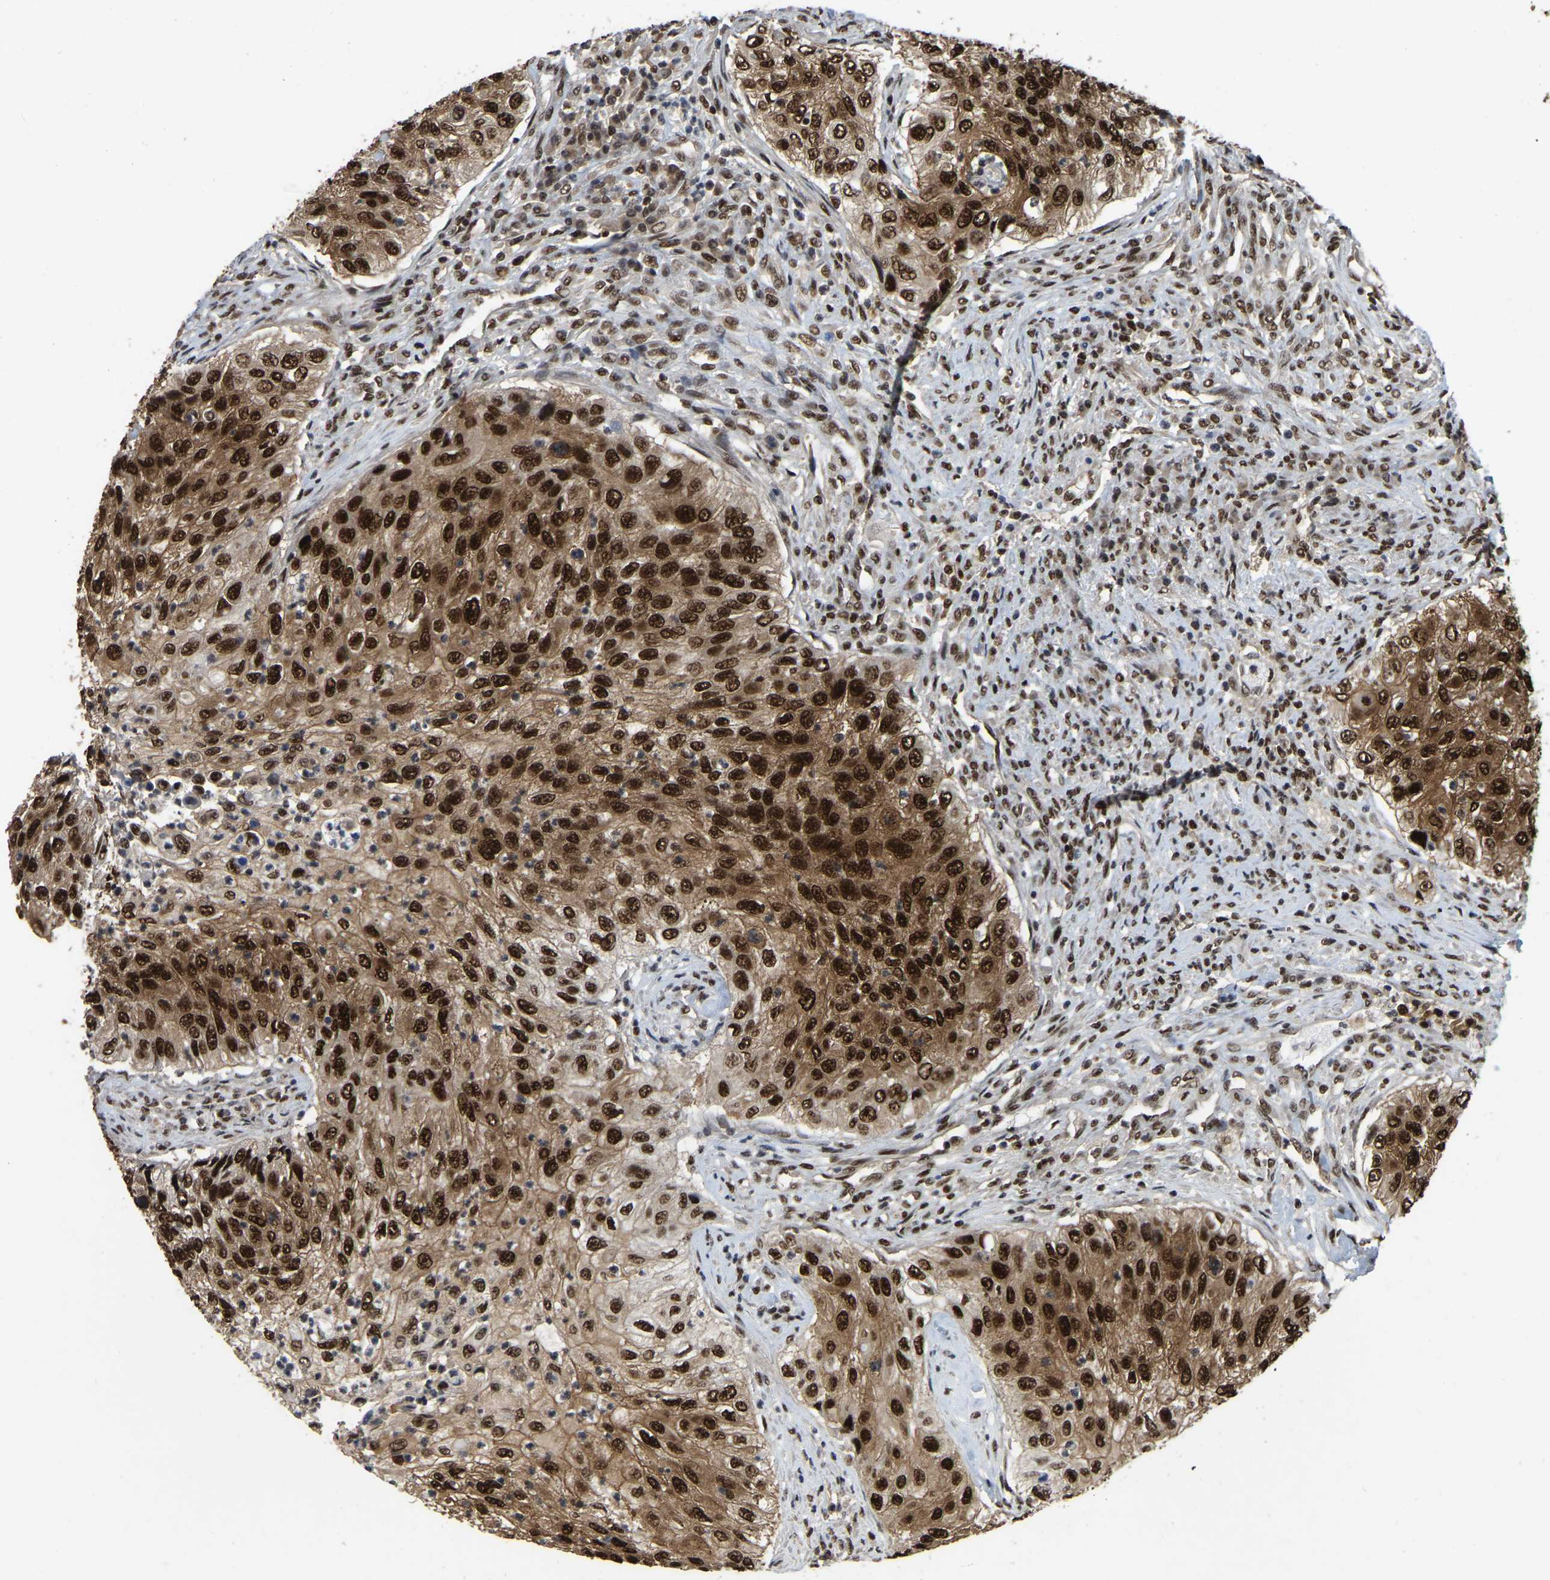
{"staining": {"intensity": "strong", "quantity": ">75%", "location": "nuclear"}, "tissue": "urothelial cancer", "cell_type": "Tumor cells", "image_type": "cancer", "snomed": [{"axis": "morphology", "description": "Urothelial carcinoma, High grade"}, {"axis": "topography", "description": "Urinary bladder"}], "caption": "Tumor cells exhibit strong nuclear positivity in approximately >75% of cells in high-grade urothelial carcinoma. The staining was performed using DAB (3,3'-diaminobenzidine) to visualize the protein expression in brown, while the nuclei were stained in blue with hematoxylin (Magnification: 20x).", "gene": "TBL1XR1", "patient": {"sex": "female", "age": 60}}